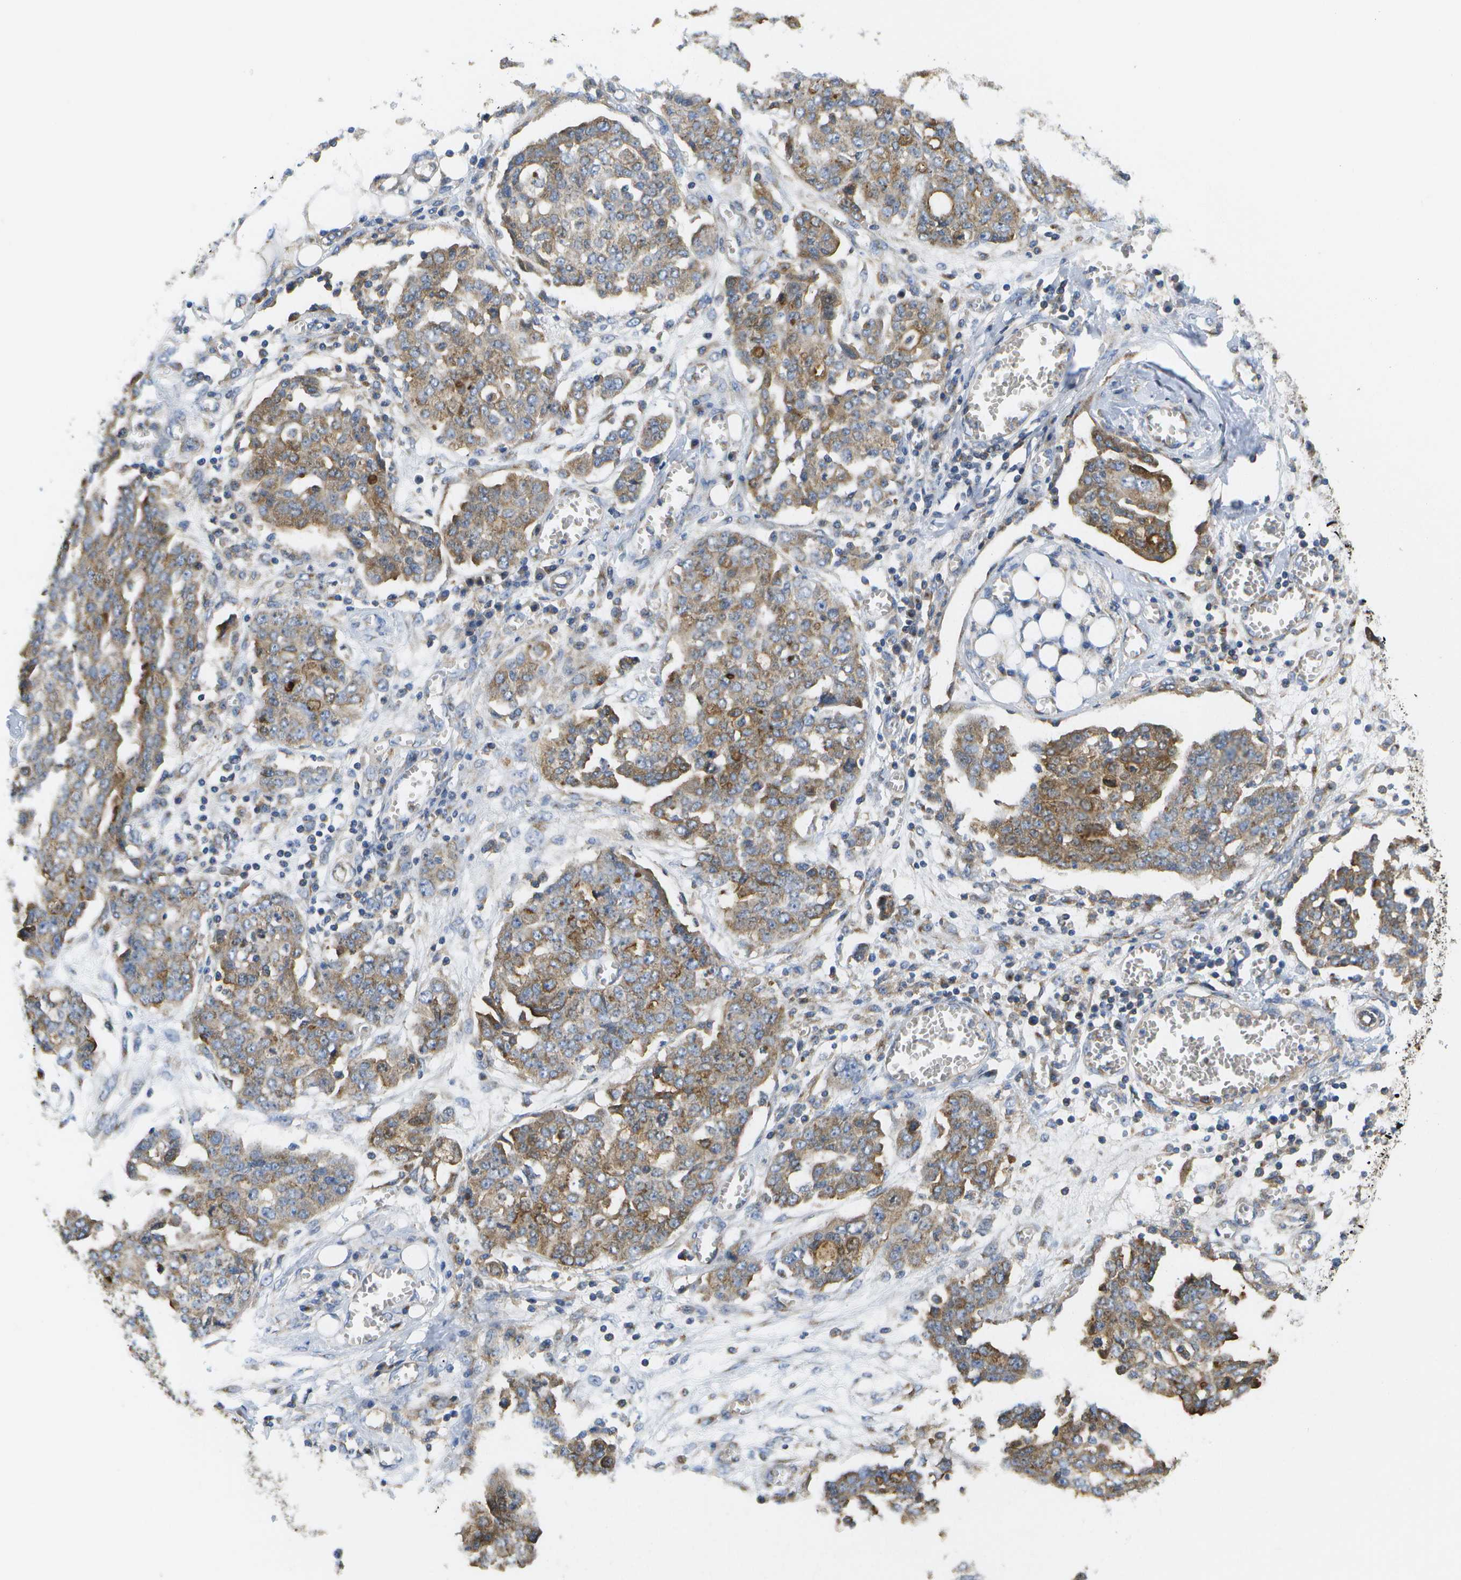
{"staining": {"intensity": "moderate", "quantity": ">75%", "location": "cytoplasmic/membranous"}, "tissue": "ovarian cancer", "cell_type": "Tumor cells", "image_type": "cancer", "snomed": [{"axis": "morphology", "description": "Cystadenocarcinoma, serous, NOS"}, {"axis": "topography", "description": "Soft tissue"}, {"axis": "topography", "description": "Ovary"}], "caption": "Ovarian cancer (serous cystadenocarcinoma) stained with a protein marker demonstrates moderate staining in tumor cells.", "gene": "BST2", "patient": {"sex": "female", "age": 57}}